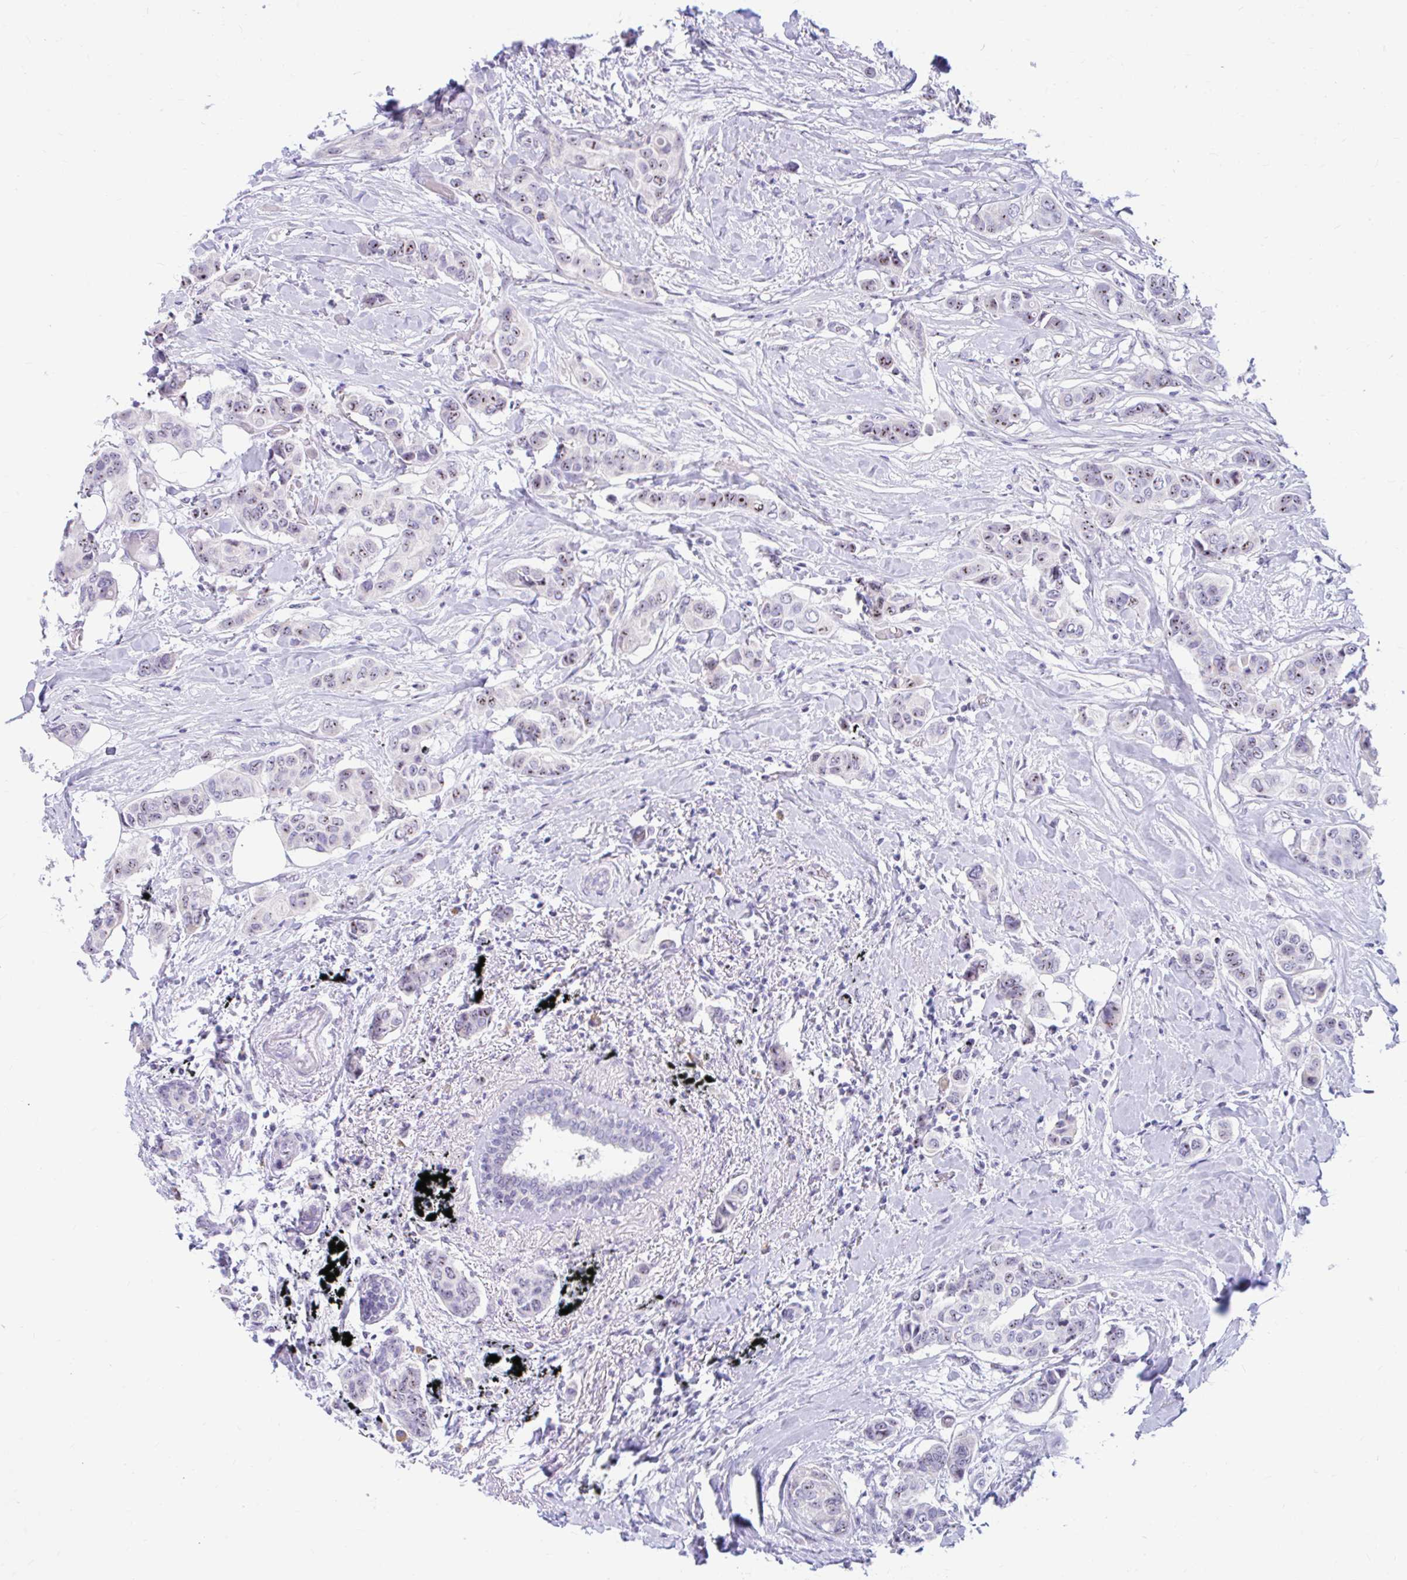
{"staining": {"intensity": "moderate", "quantity": ">75%", "location": "nuclear"}, "tissue": "breast cancer", "cell_type": "Tumor cells", "image_type": "cancer", "snomed": [{"axis": "morphology", "description": "Lobular carcinoma"}, {"axis": "topography", "description": "Breast"}], "caption": "An image of human breast cancer (lobular carcinoma) stained for a protein reveals moderate nuclear brown staining in tumor cells. The protein is shown in brown color, while the nuclei are stained blue.", "gene": "FTSJ3", "patient": {"sex": "female", "age": 51}}